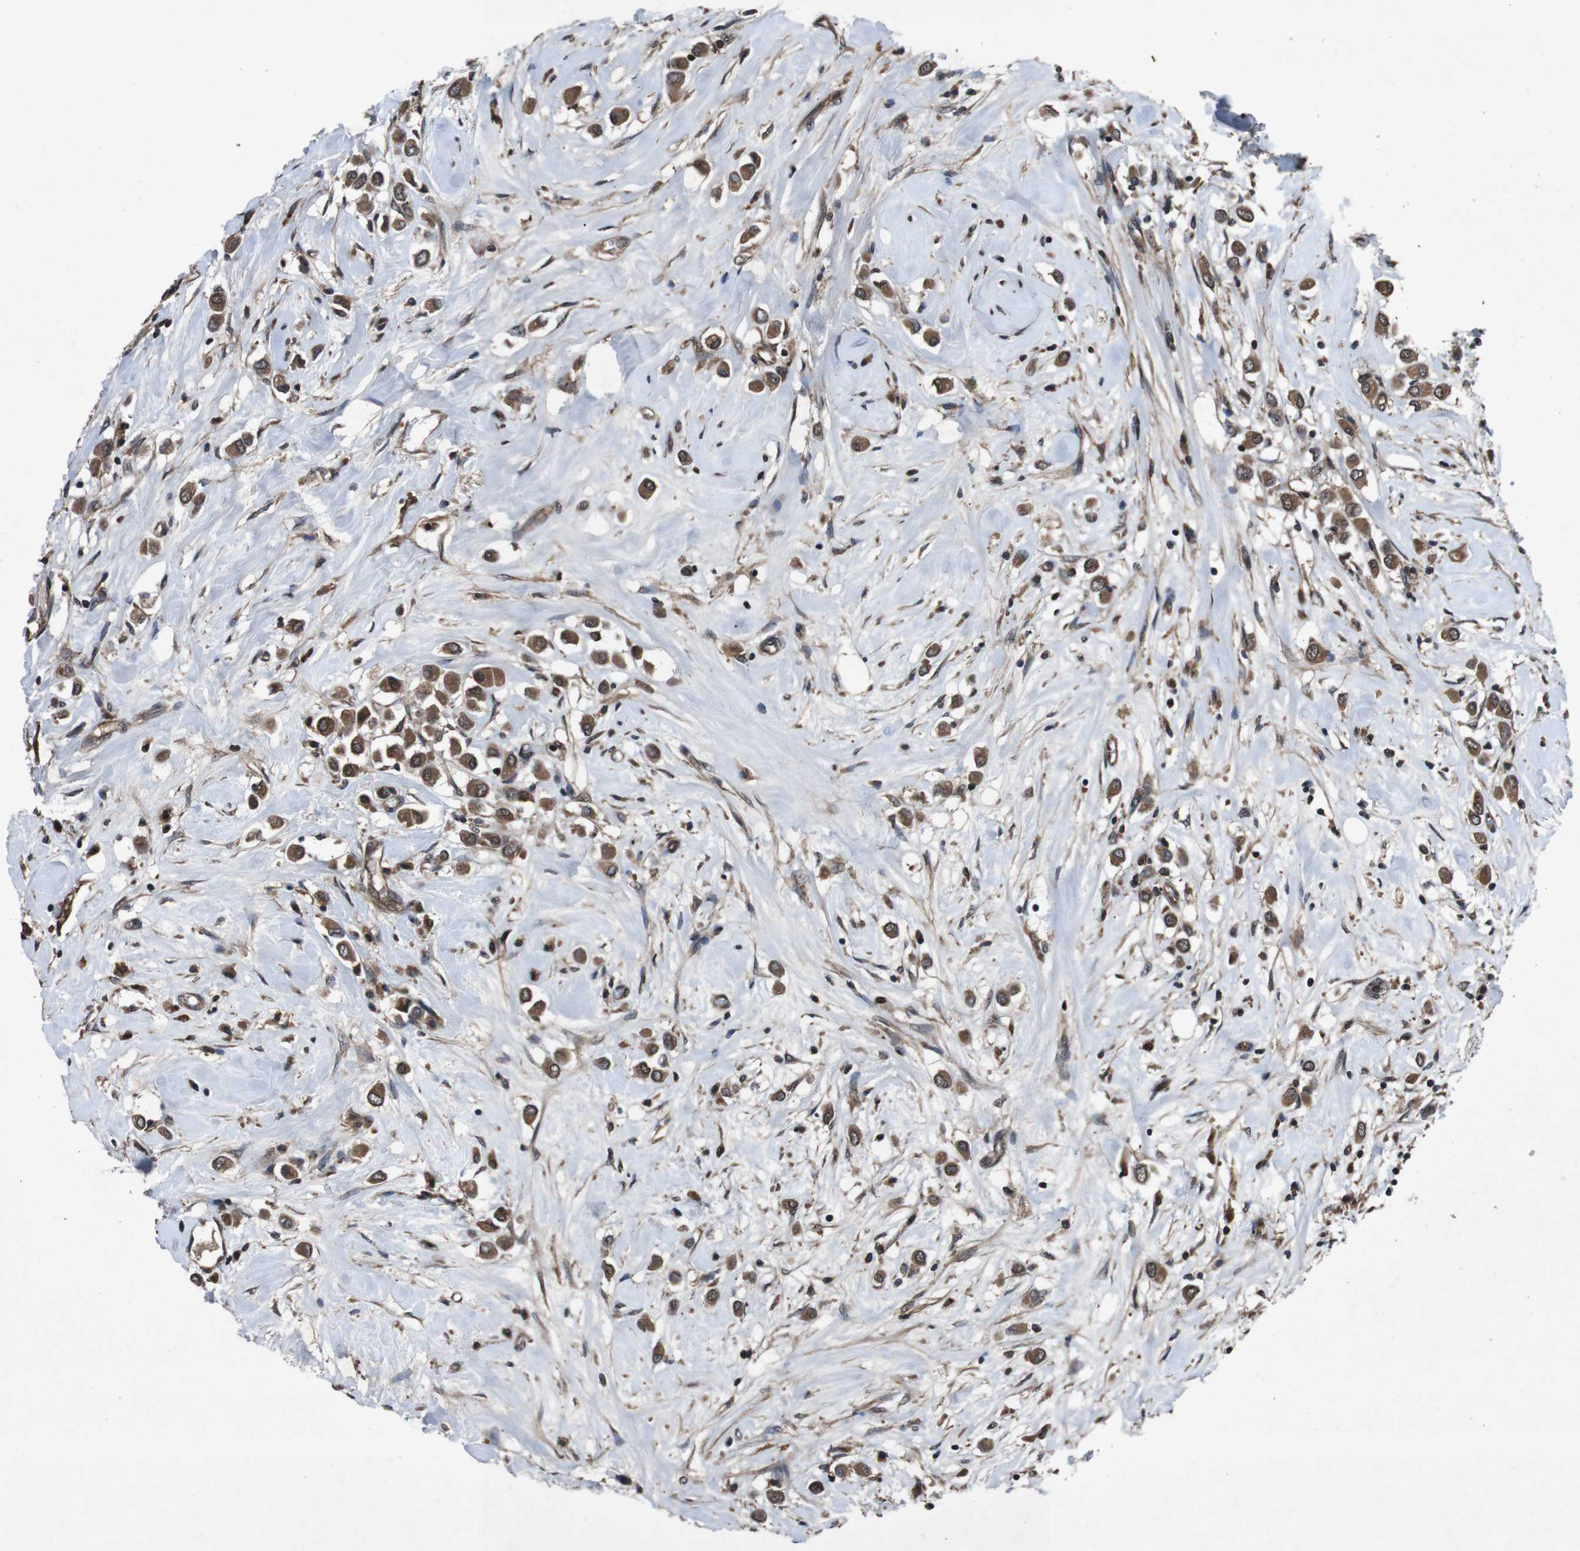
{"staining": {"intensity": "moderate", "quantity": ">75%", "location": "cytoplasmic/membranous"}, "tissue": "breast cancer", "cell_type": "Tumor cells", "image_type": "cancer", "snomed": [{"axis": "morphology", "description": "Duct carcinoma"}, {"axis": "topography", "description": "Breast"}], "caption": "Breast cancer stained with IHC reveals moderate cytoplasmic/membranous staining in approximately >75% of tumor cells. (brown staining indicates protein expression, while blue staining denotes nuclei).", "gene": "SOCS1", "patient": {"sex": "female", "age": 61}}